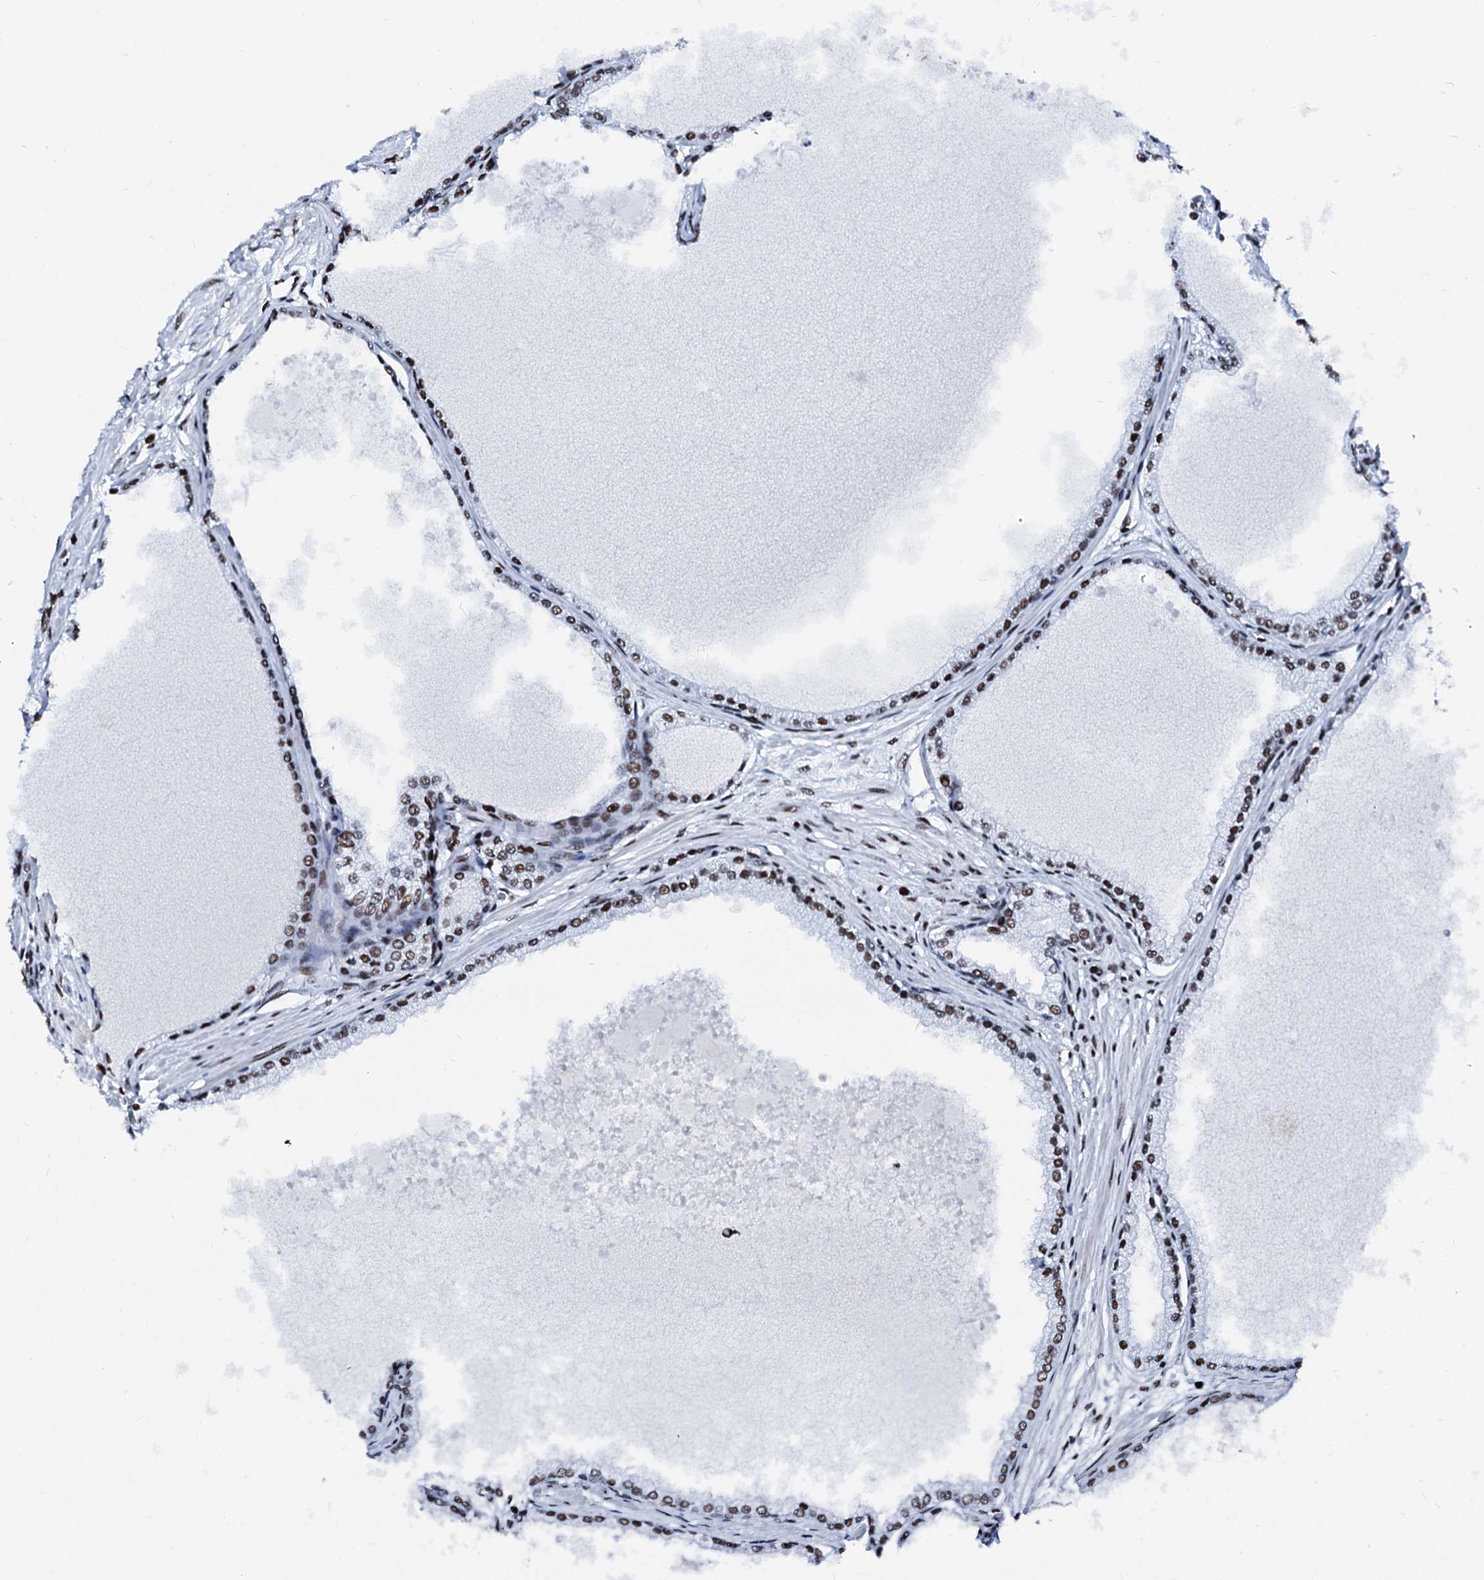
{"staining": {"intensity": "moderate", "quantity": ">75%", "location": "nuclear"}, "tissue": "prostate cancer", "cell_type": "Tumor cells", "image_type": "cancer", "snomed": [{"axis": "morphology", "description": "Adenocarcinoma, Low grade"}, {"axis": "topography", "description": "Prostate"}], "caption": "Protein analysis of prostate cancer tissue displays moderate nuclear staining in about >75% of tumor cells.", "gene": "RALY", "patient": {"sex": "male", "age": 63}}